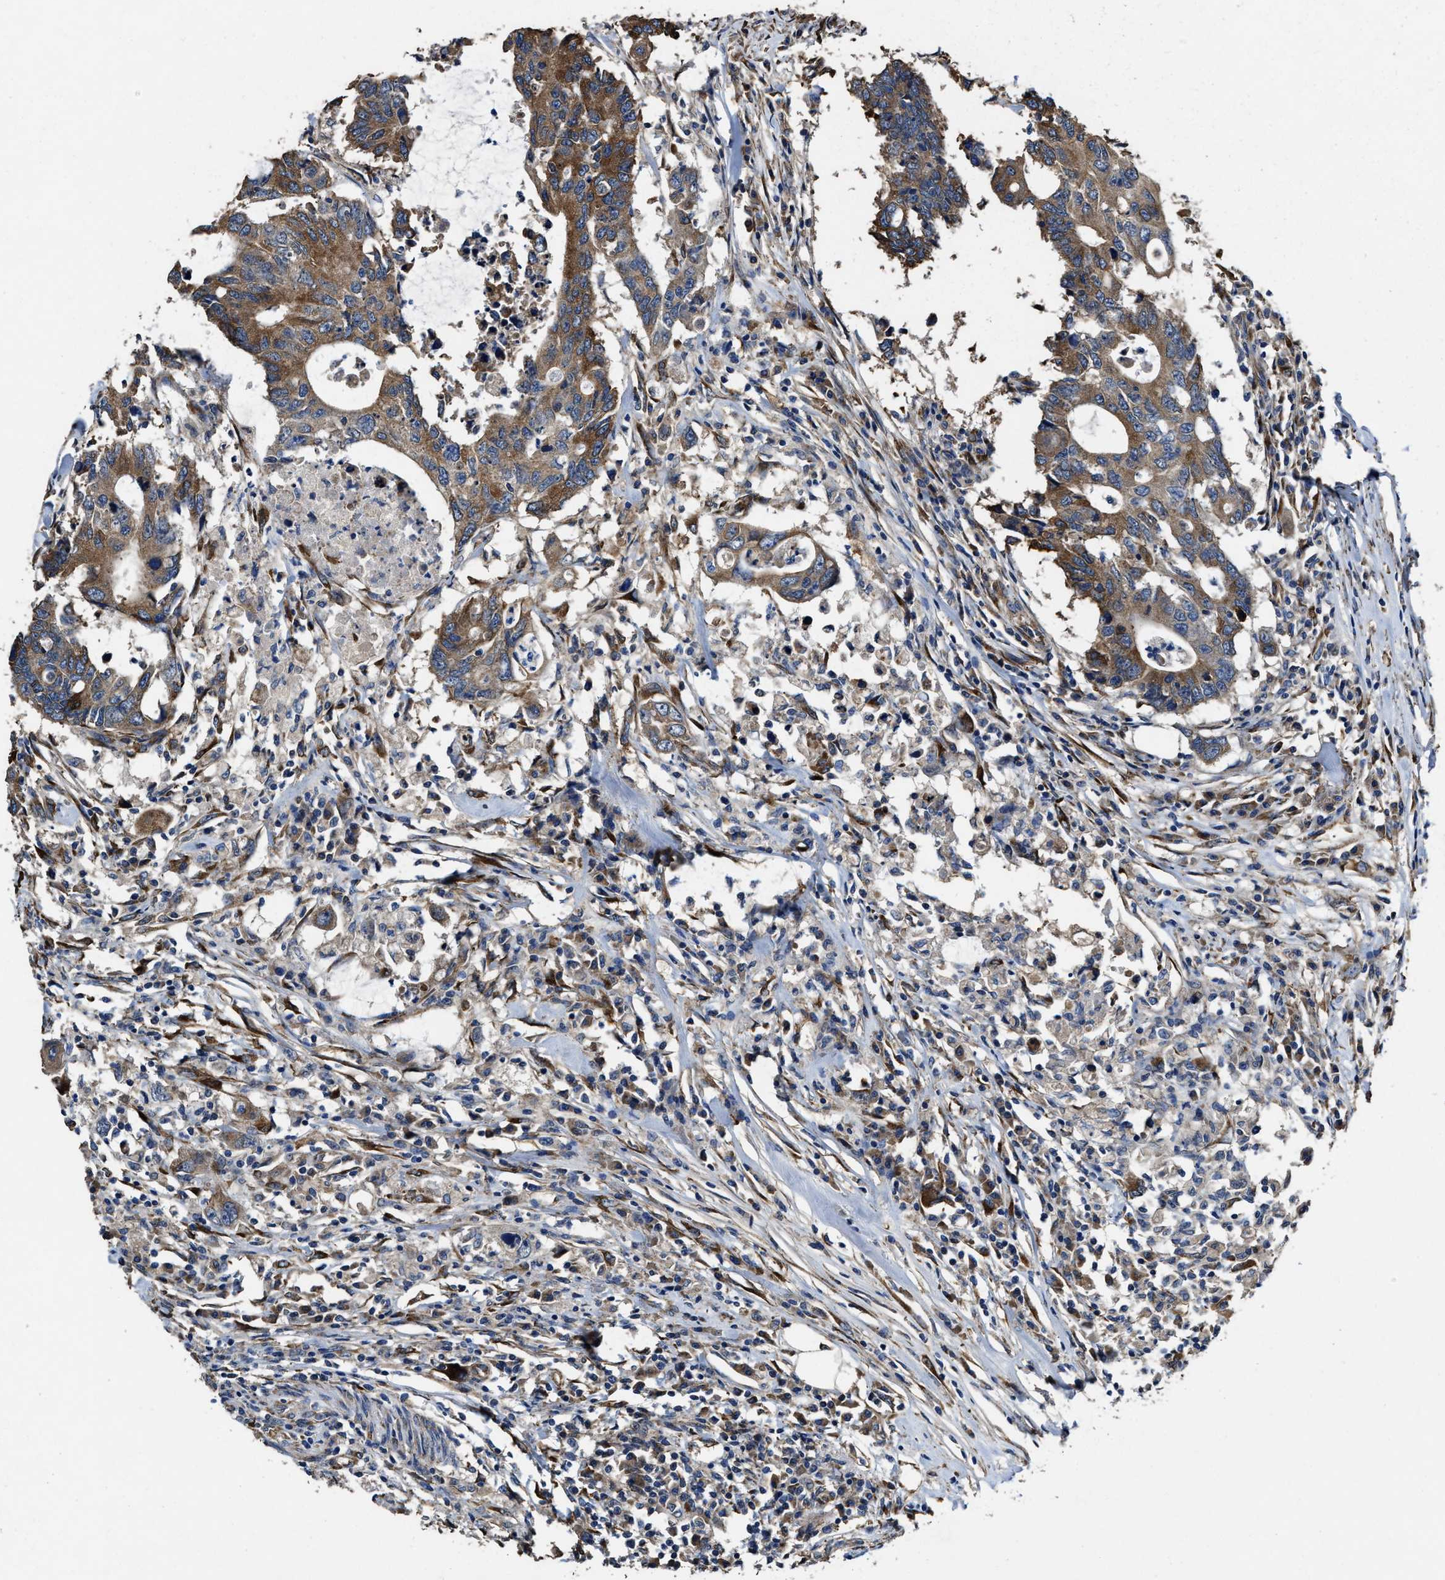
{"staining": {"intensity": "moderate", "quantity": ">75%", "location": "cytoplasmic/membranous"}, "tissue": "colorectal cancer", "cell_type": "Tumor cells", "image_type": "cancer", "snomed": [{"axis": "morphology", "description": "Adenocarcinoma, NOS"}, {"axis": "topography", "description": "Colon"}], "caption": "High-magnification brightfield microscopy of adenocarcinoma (colorectal) stained with DAB (brown) and counterstained with hematoxylin (blue). tumor cells exhibit moderate cytoplasmic/membranous expression is present in approximately>75% of cells.", "gene": "IDNK", "patient": {"sex": "male", "age": 71}}